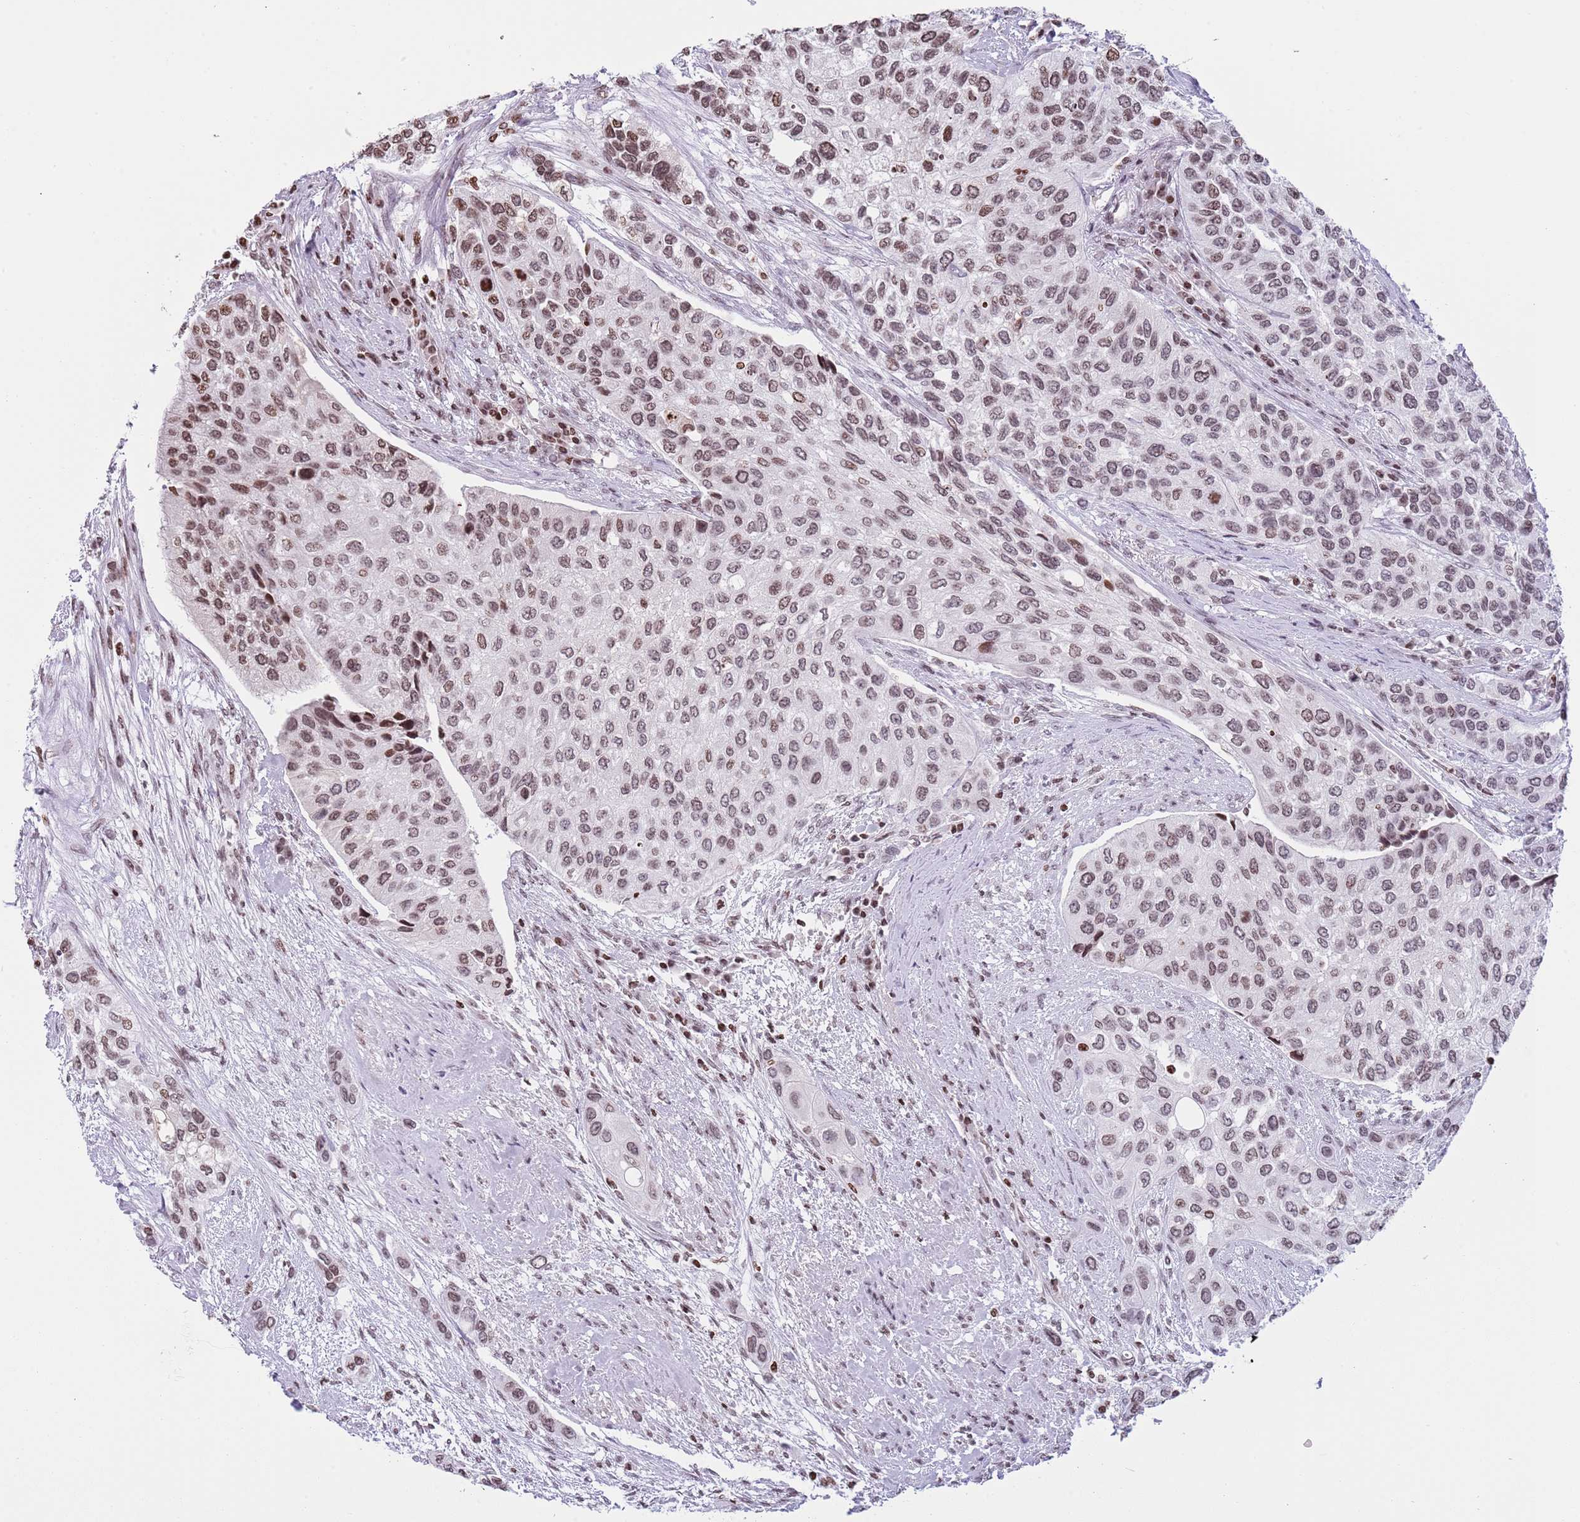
{"staining": {"intensity": "moderate", "quantity": ">75%", "location": "nuclear"}, "tissue": "urothelial cancer", "cell_type": "Tumor cells", "image_type": "cancer", "snomed": [{"axis": "morphology", "description": "Normal tissue, NOS"}, {"axis": "morphology", "description": "Urothelial carcinoma, High grade"}, {"axis": "topography", "description": "Vascular tissue"}, {"axis": "topography", "description": "Urinary bladder"}], "caption": "Tumor cells show moderate nuclear staining in approximately >75% of cells in high-grade urothelial carcinoma.", "gene": "KPNA3", "patient": {"sex": "female", "age": 56}}